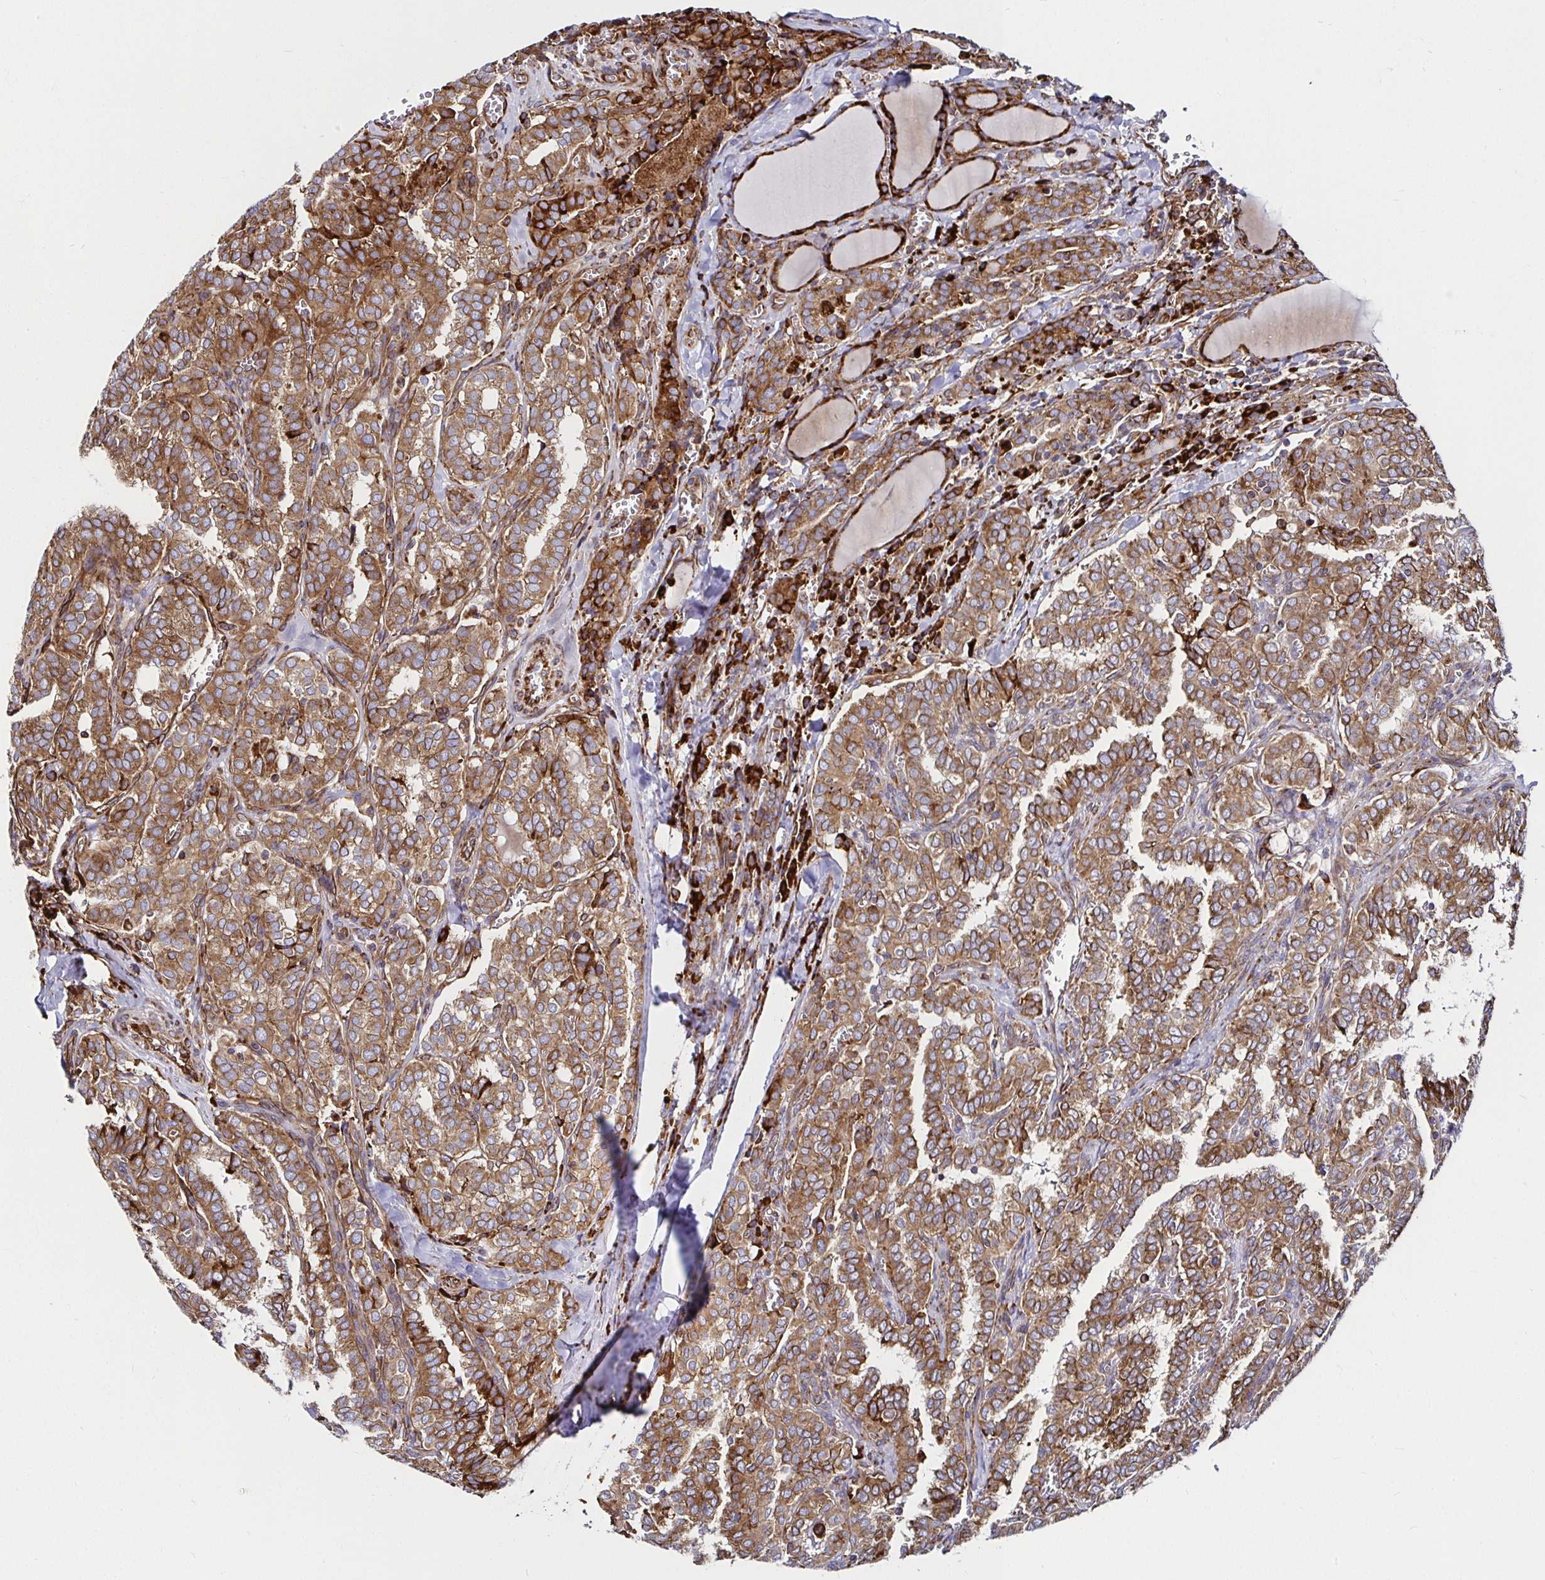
{"staining": {"intensity": "moderate", "quantity": ">75%", "location": "cytoplasmic/membranous"}, "tissue": "thyroid cancer", "cell_type": "Tumor cells", "image_type": "cancer", "snomed": [{"axis": "morphology", "description": "Papillary adenocarcinoma, NOS"}, {"axis": "topography", "description": "Thyroid gland"}], "caption": "Papillary adenocarcinoma (thyroid) stained for a protein reveals moderate cytoplasmic/membranous positivity in tumor cells.", "gene": "SMYD3", "patient": {"sex": "female", "age": 30}}